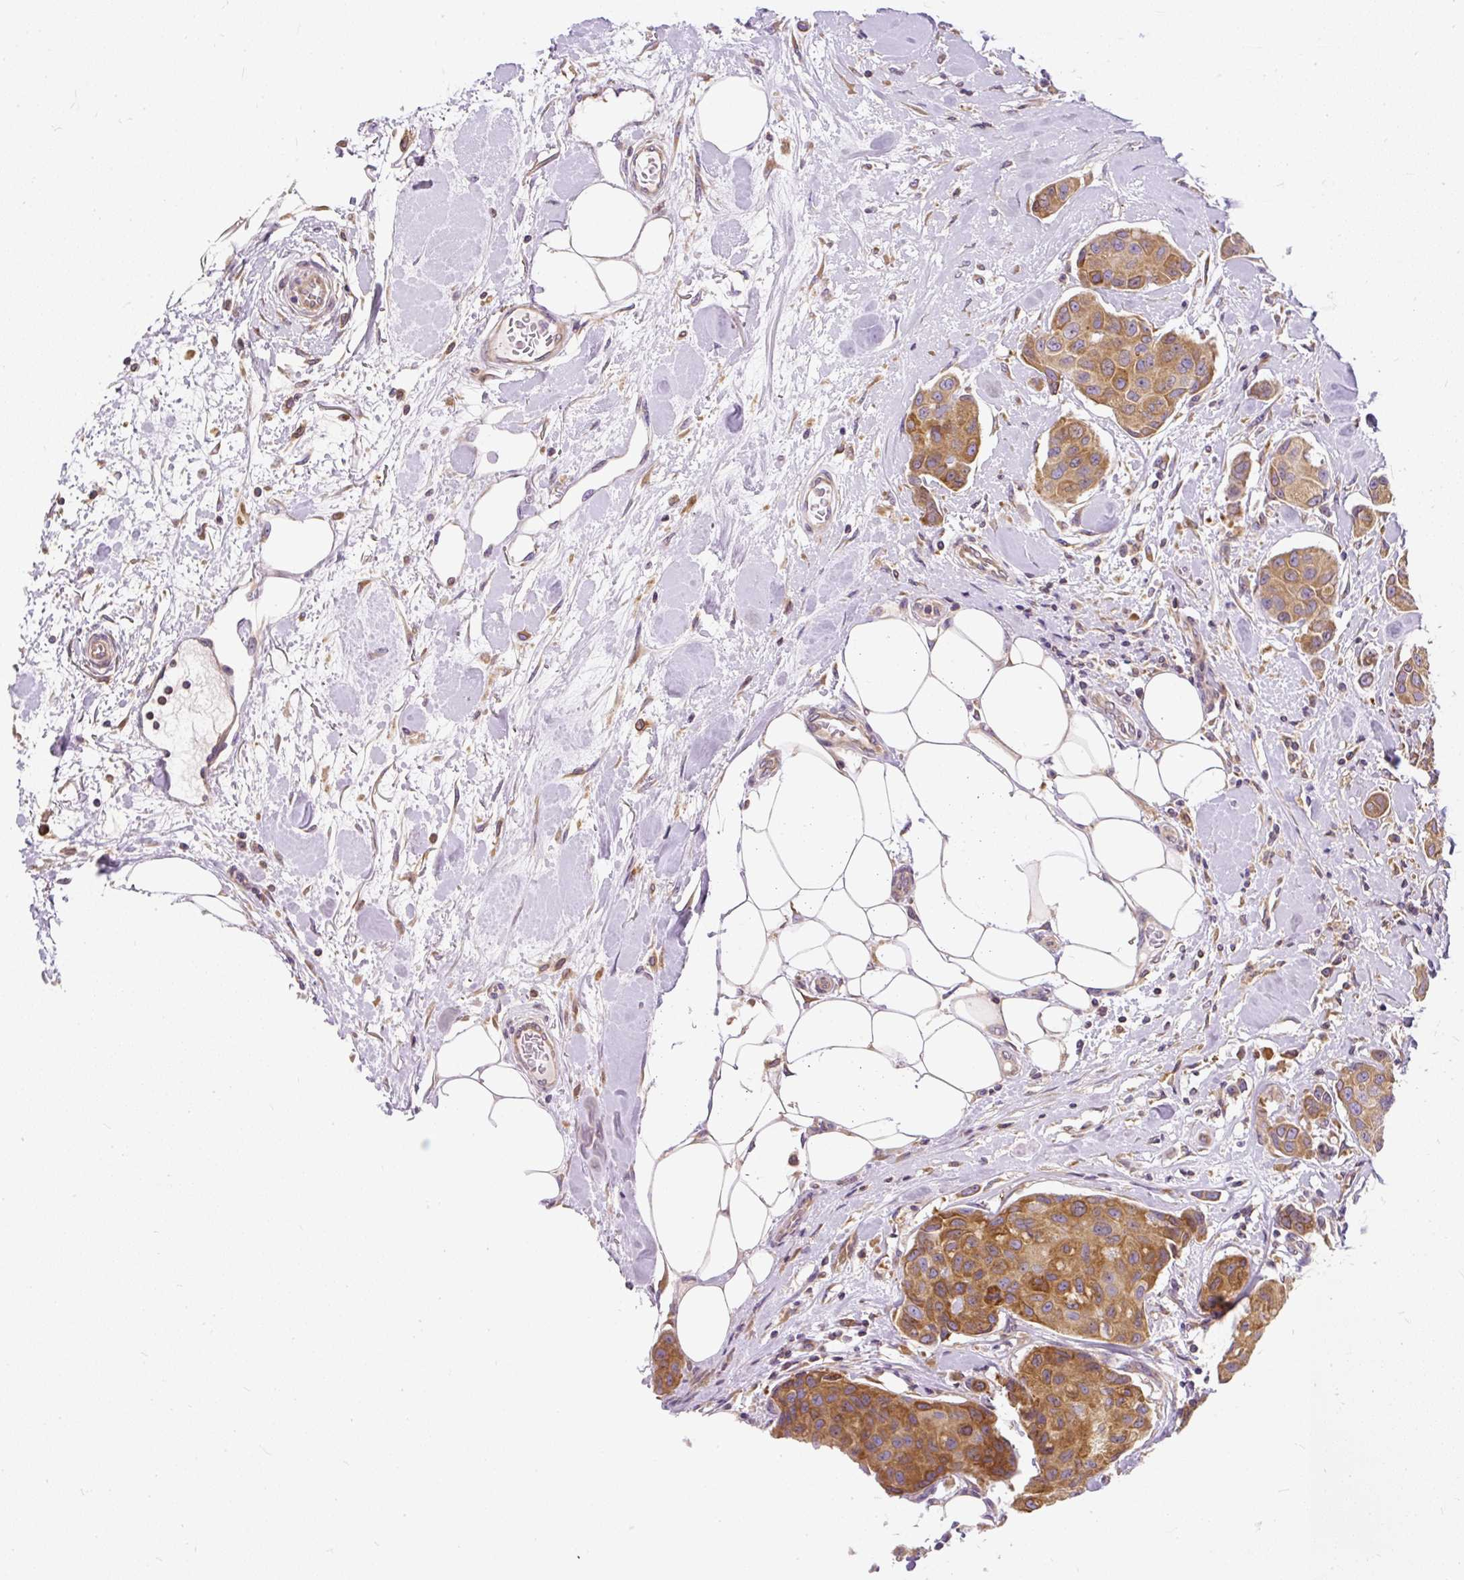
{"staining": {"intensity": "moderate", "quantity": ">75%", "location": "cytoplasmic/membranous"}, "tissue": "breast cancer", "cell_type": "Tumor cells", "image_type": "cancer", "snomed": [{"axis": "morphology", "description": "Duct carcinoma"}, {"axis": "topography", "description": "Breast"}, {"axis": "topography", "description": "Lymph node"}], "caption": "Human infiltrating ductal carcinoma (breast) stained with a protein marker reveals moderate staining in tumor cells.", "gene": "CYP20A1", "patient": {"sex": "female", "age": 80}}